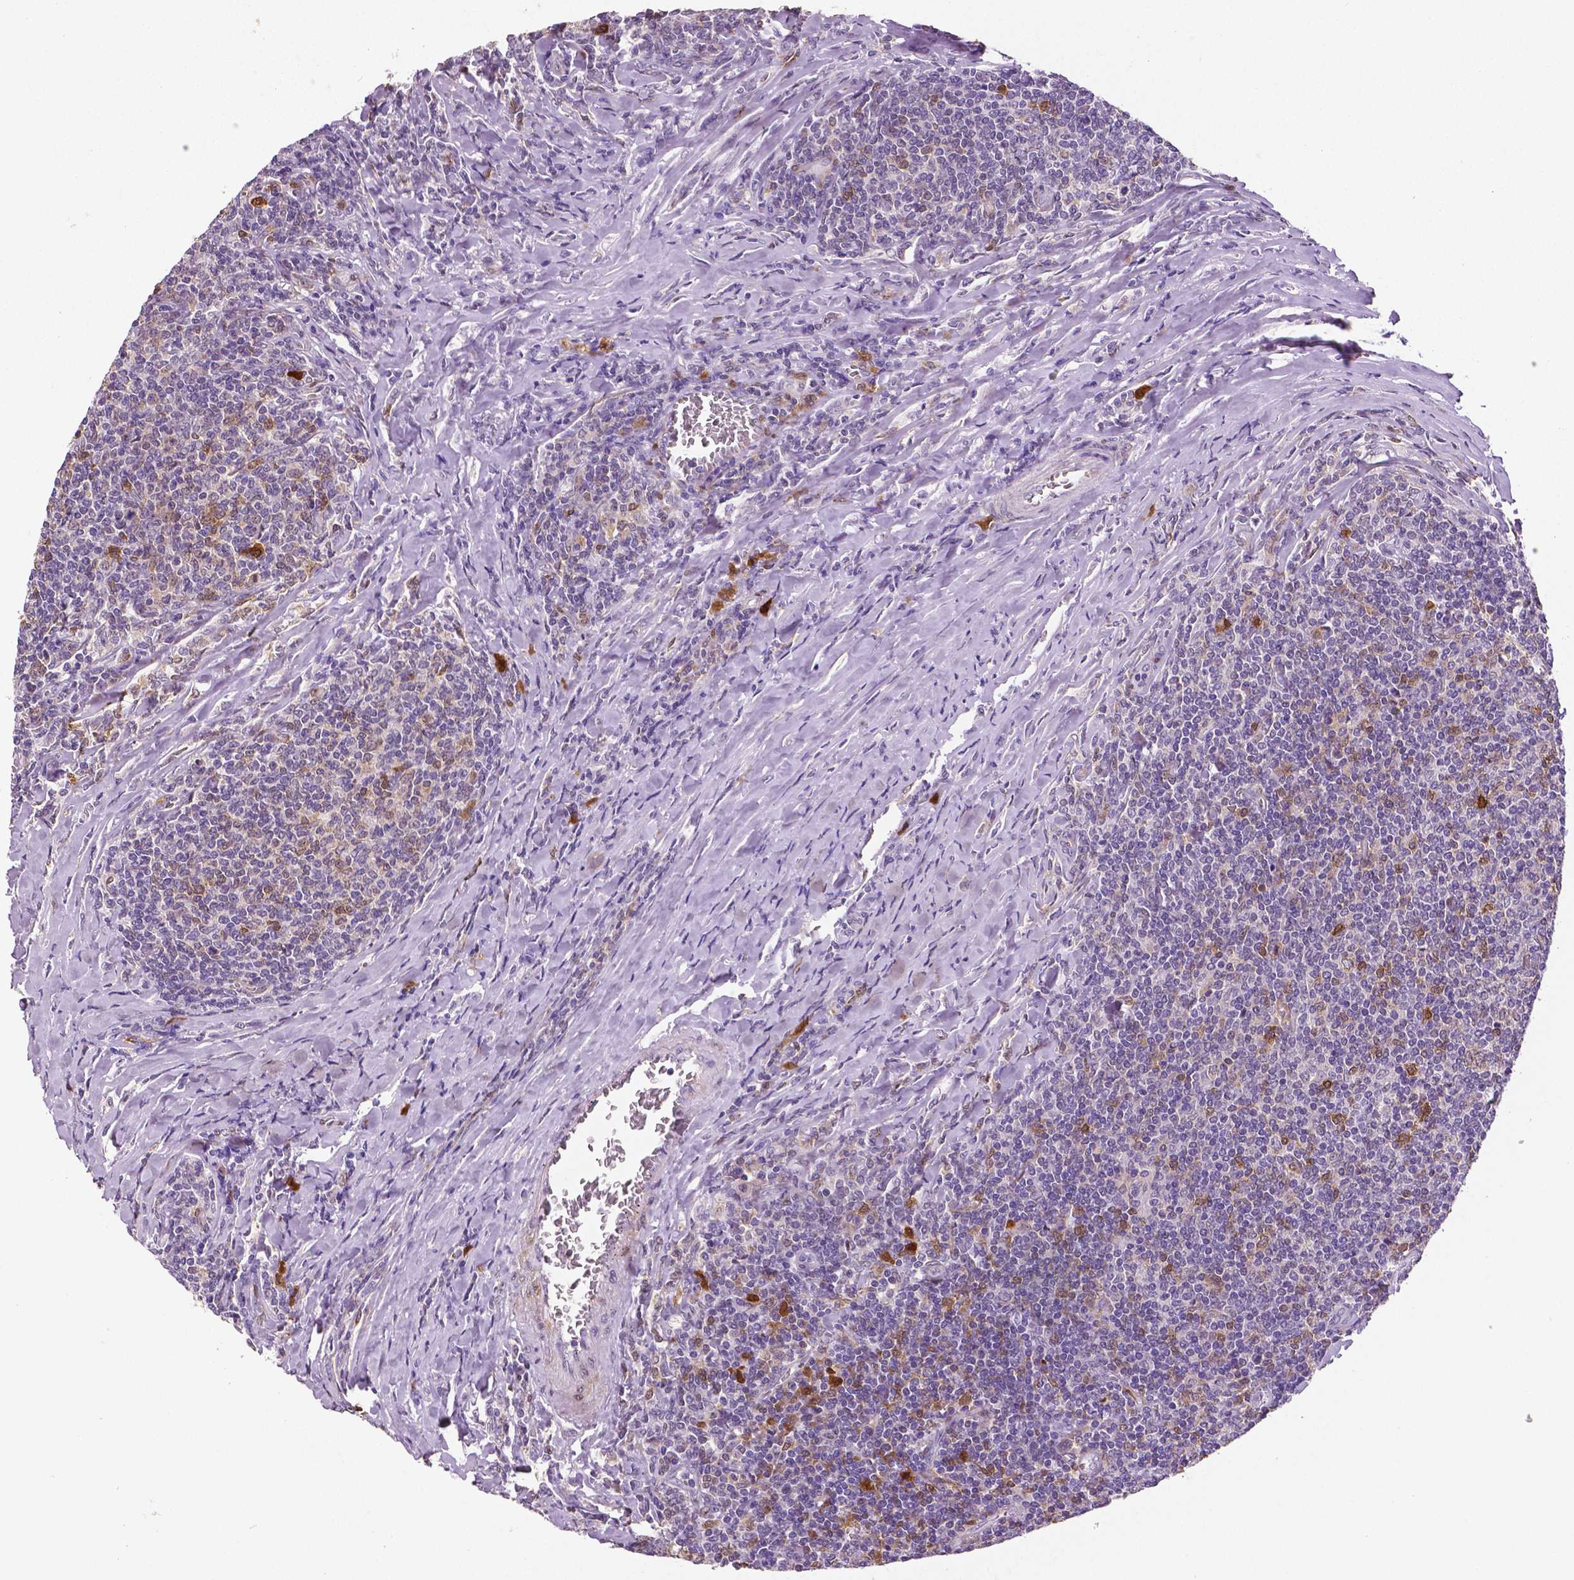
{"staining": {"intensity": "negative", "quantity": "none", "location": "none"}, "tissue": "lymphoma", "cell_type": "Tumor cells", "image_type": "cancer", "snomed": [{"axis": "morphology", "description": "Malignant lymphoma, non-Hodgkin's type, Low grade"}, {"axis": "topography", "description": "Lymph node"}], "caption": "Image shows no significant protein expression in tumor cells of lymphoma.", "gene": "PHGDH", "patient": {"sex": "male", "age": 52}}